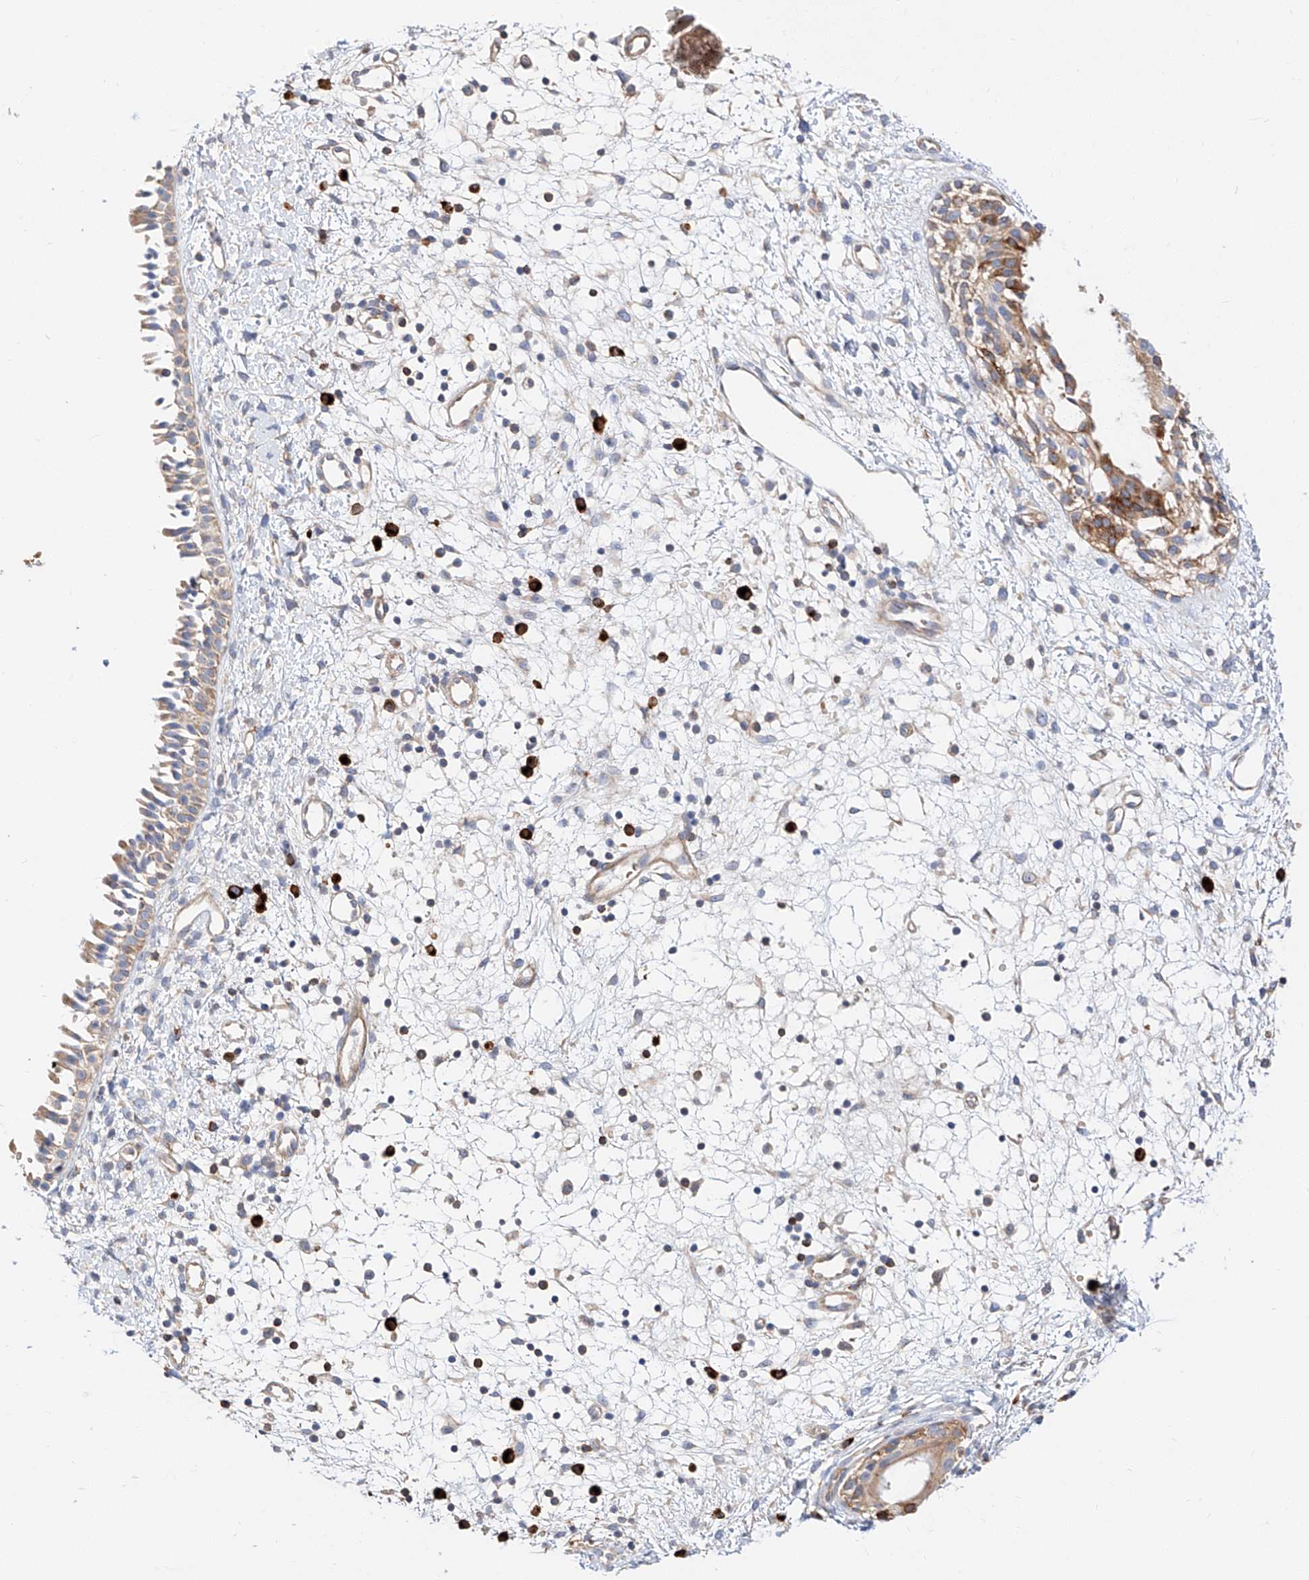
{"staining": {"intensity": "moderate", "quantity": "25%-75%", "location": "cytoplasmic/membranous"}, "tissue": "nasopharynx", "cell_type": "Respiratory epithelial cells", "image_type": "normal", "snomed": [{"axis": "morphology", "description": "Normal tissue, NOS"}, {"axis": "topography", "description": "Nasopharynx"}], "caption": "The histopathology image reveals immunohistochemical staining of benign nasopharynx. There is moderate cytoplasmic/membranous positivity is appreciated in about 25%-75% of respiratory epithelial cells. The staining was performed using DAB, with brown indicating positive protein expression. Nuclei are stained blue with hematoxylin.", "gene": "GLMN", "patient": {"sex": "male", "age": 22}}